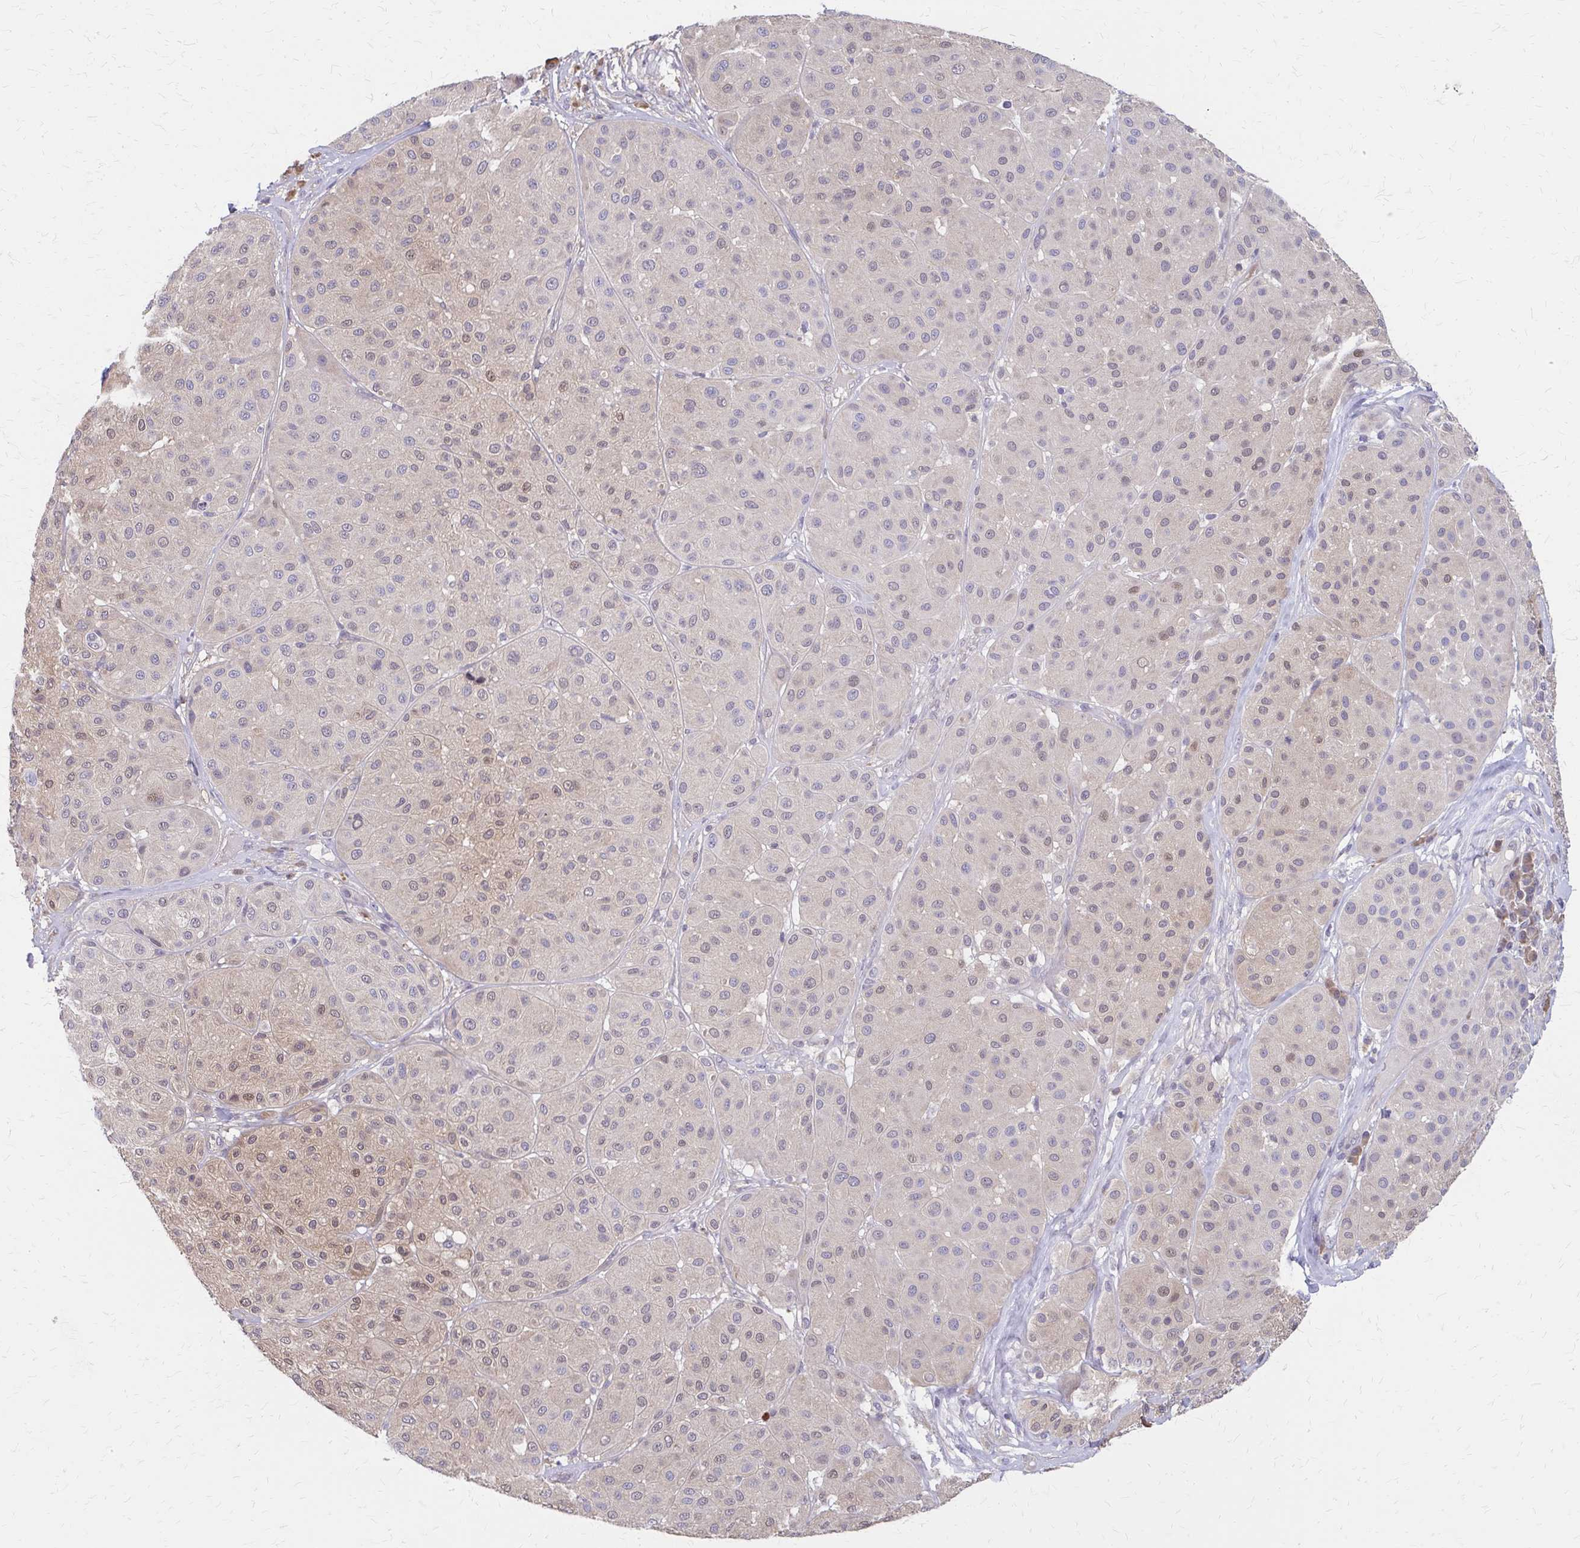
{"staining": {"intensity": "weak", "quantity": ">75%", "location": "cytoplasmic/membranous,nuclear"}, "tissue": "melanoma", "cell_type": "Tumor cells", "image_type": "cancer", "snomed": [{"axis": "morphology", "description": "Malignant melanoma, Metastatic site"}, {"axis": "topography", "description": "Smooth muscle"}], "caption": "DAB immunohistochemical staining of melanoma demonstrates weak cytoplasmic/membranous and nuclear protein staining in about >75% of tumor cells.", "gene": "IFI44L", "patient": {"sex": "male", "age": 41}}